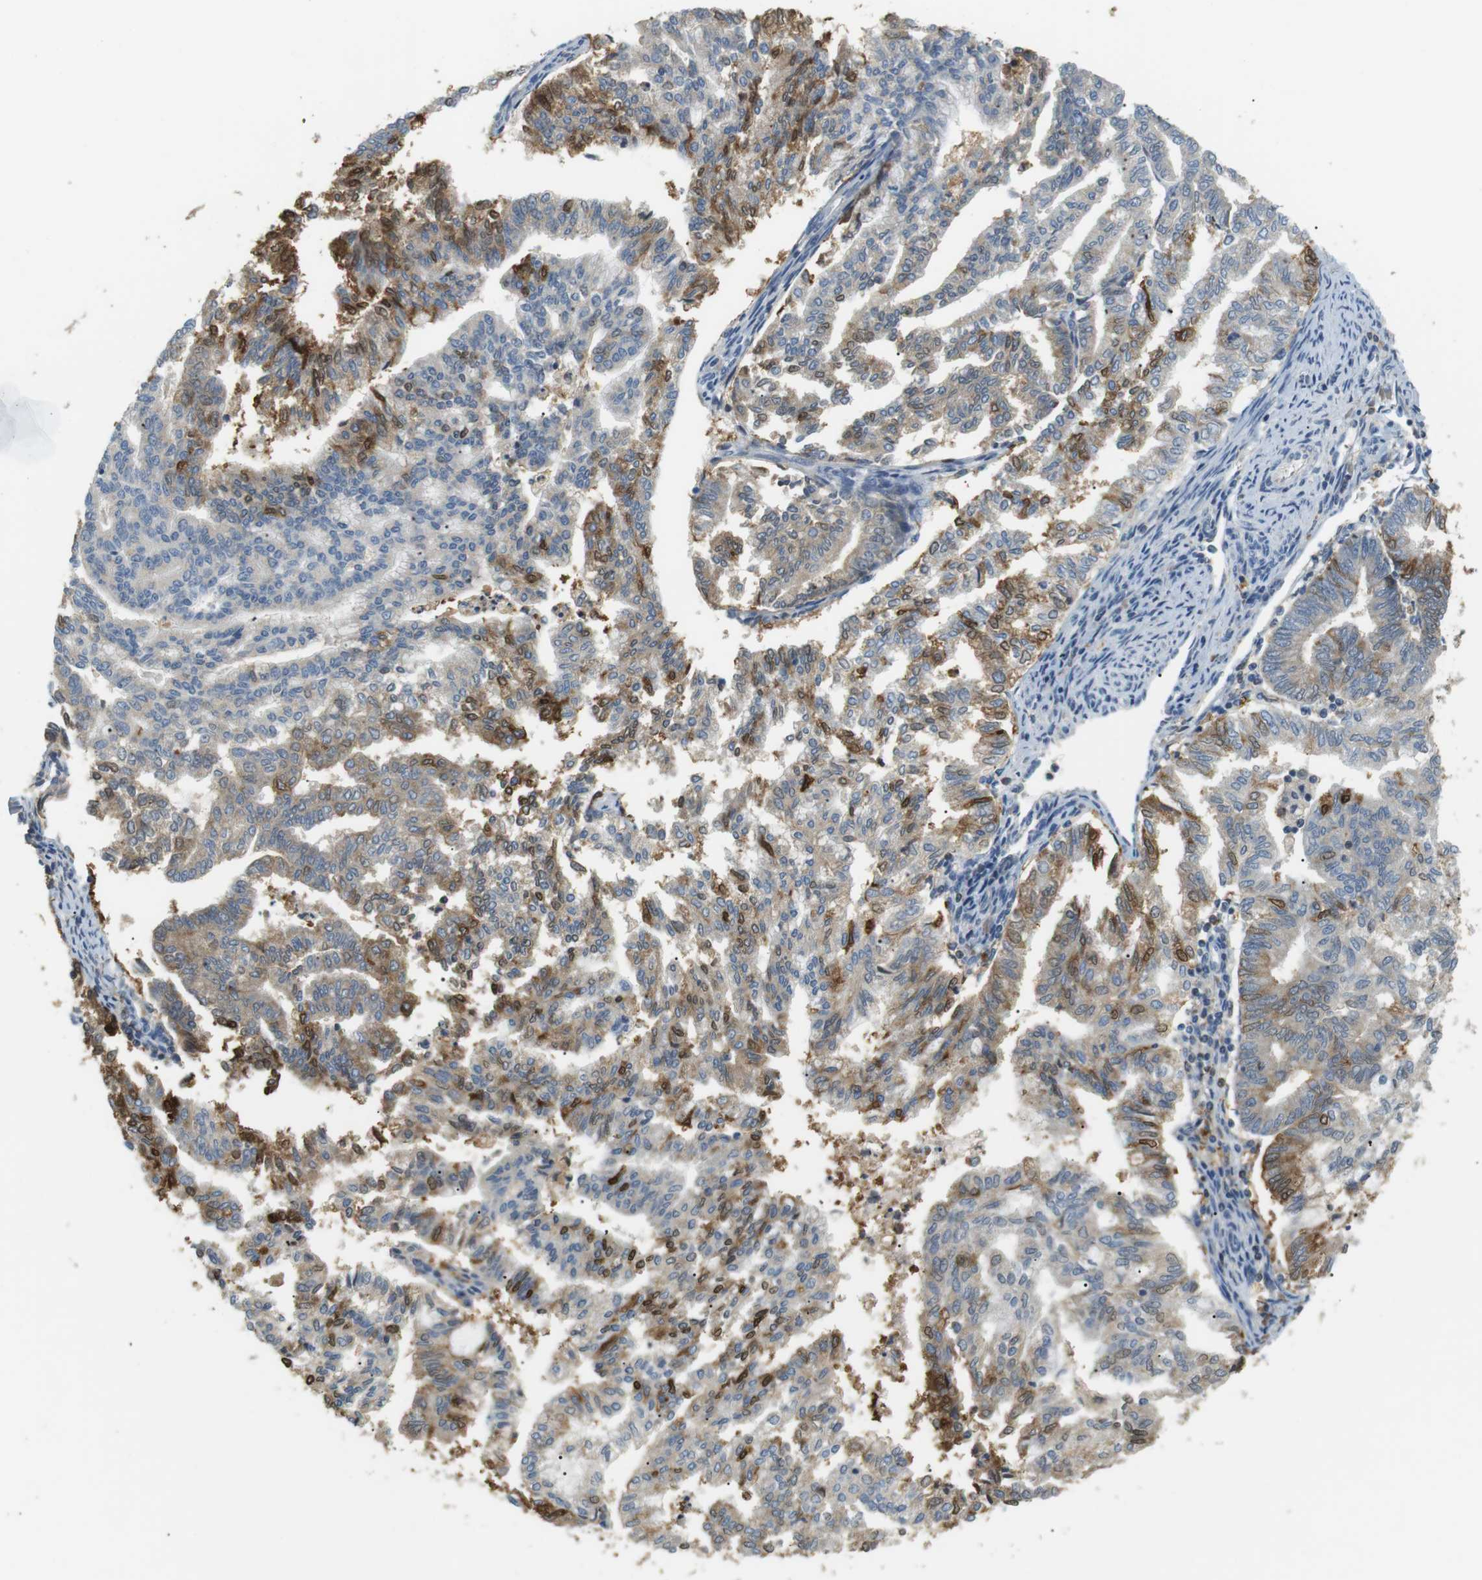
{"staining": {"intensity": "weak", "quantity": "25%-75%", "location": "cytoplasmic/membranous"}, "tissue": "endometrial cancer", "cell_type": "Tumor cells", "image_type": "cancer", "snomed": [{"axis": "morphology", "description": "Adenocarcinoma, NOS"}, {"axis": "topography", "description": "Endometrium"}], "caption": "Endometrial cancer (adenocarcinoma) was stained to show a protein in brown. There is low levels of weak cytoplasmic/membranous staining in about 25%-75% of tumor cells. (DAB IHC with brightfield microscopy, high magnification).", "gene": "P2RY1", "patient": {"sex": "female", "age": 79}}